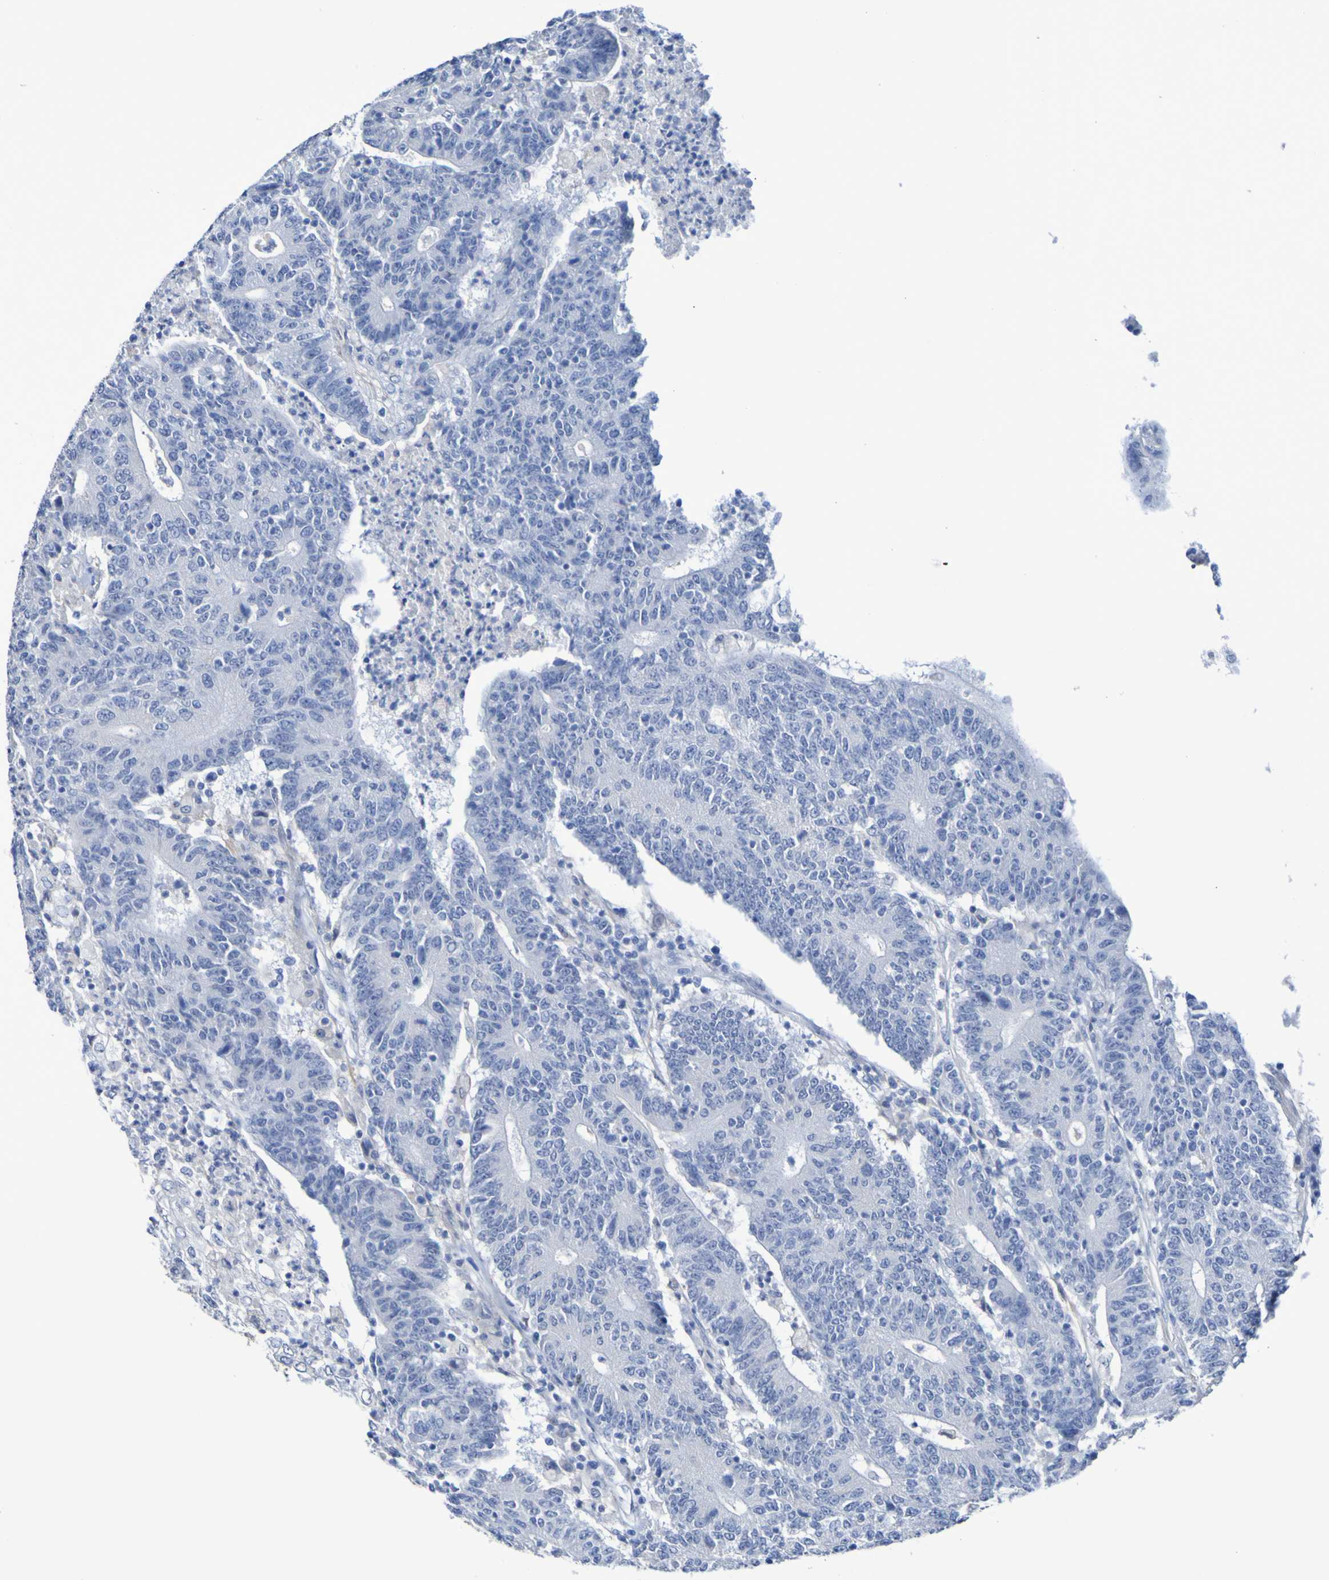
{"staining": {"intensity": "negative", "quantity": "none", "location": "none"}, "tissue": "colorectal cancer", "cell_type": "Tumor cells", "image_type": "cancer", "snomed": [{"axis": "morphology", "description": "Normal tissue, NOS"}, {"axis": "morphology", "description": "Adenocarcinoma, NOS"}, {"axis": "topography", "description": "Colon"}], "caption": "Immunohistochemistry of colorectal cancer (adenocarcinoma) exhibits no staining in tumor cells.", "gene": "SGCB", "patient": {"sex": "female", "age": 75}}